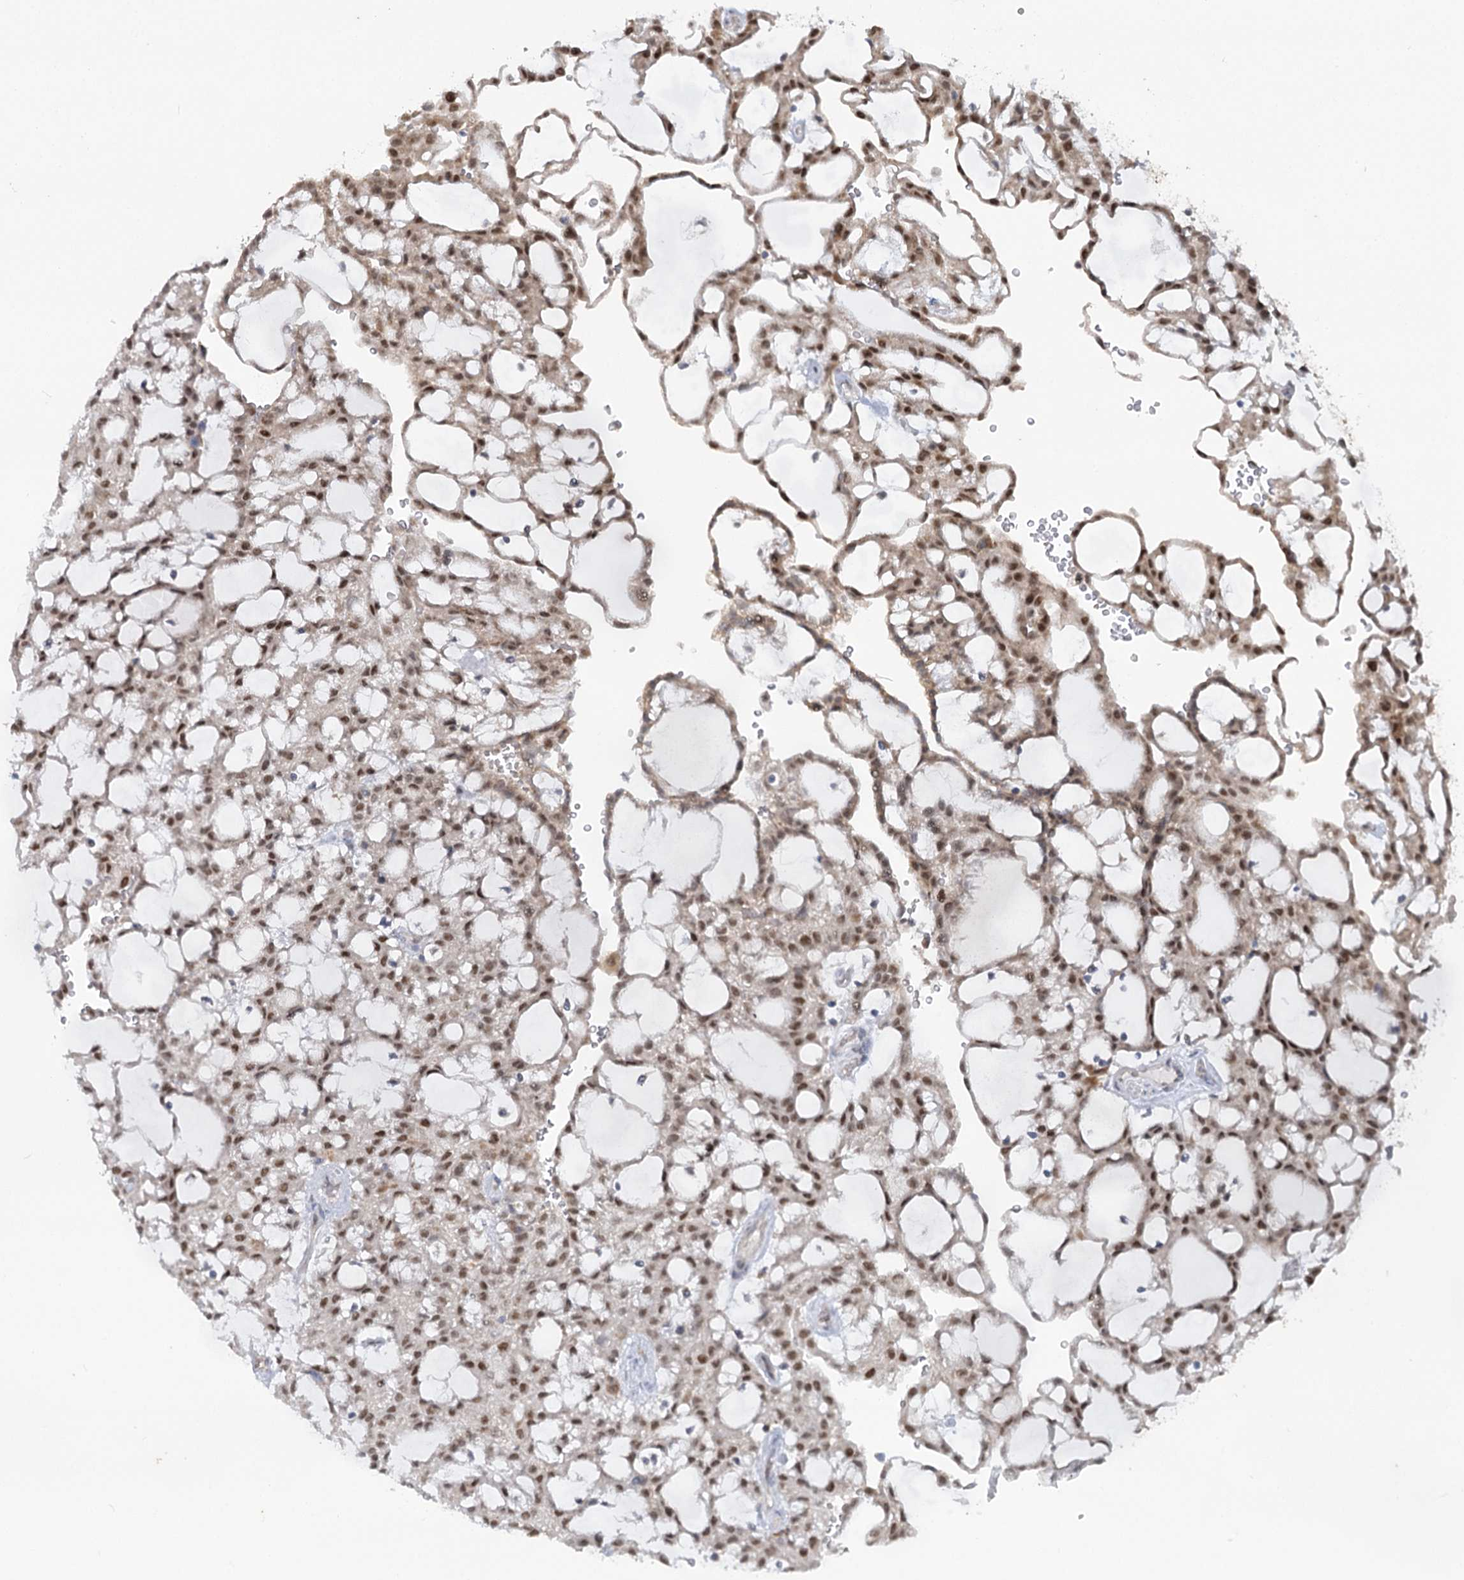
{"staining": {"intensity": "moderate", "quantity": ">75%", "location": "nuclear"}, "tissue": "renal cancer", "cell_type": "Tumor cells", "image_type": "cancer", "snomed": [{"axis": "morphology", "description": "Adenocarcinoma, NOS"}, {"axis": "topography", "description": "Kidney"}], "caption": "Renal cancer (adenocarcinoma) was stained to show a protein in brown. There is medium levels of moderate nuclear expression in approximately >75% of tumor cells. Using DAB (brown) and hematoxylin (blue) stains, captured at high magnification using brightfield microscopy.", "gene": "MTG1", "patient": {"sex": "male", "age": 63}}